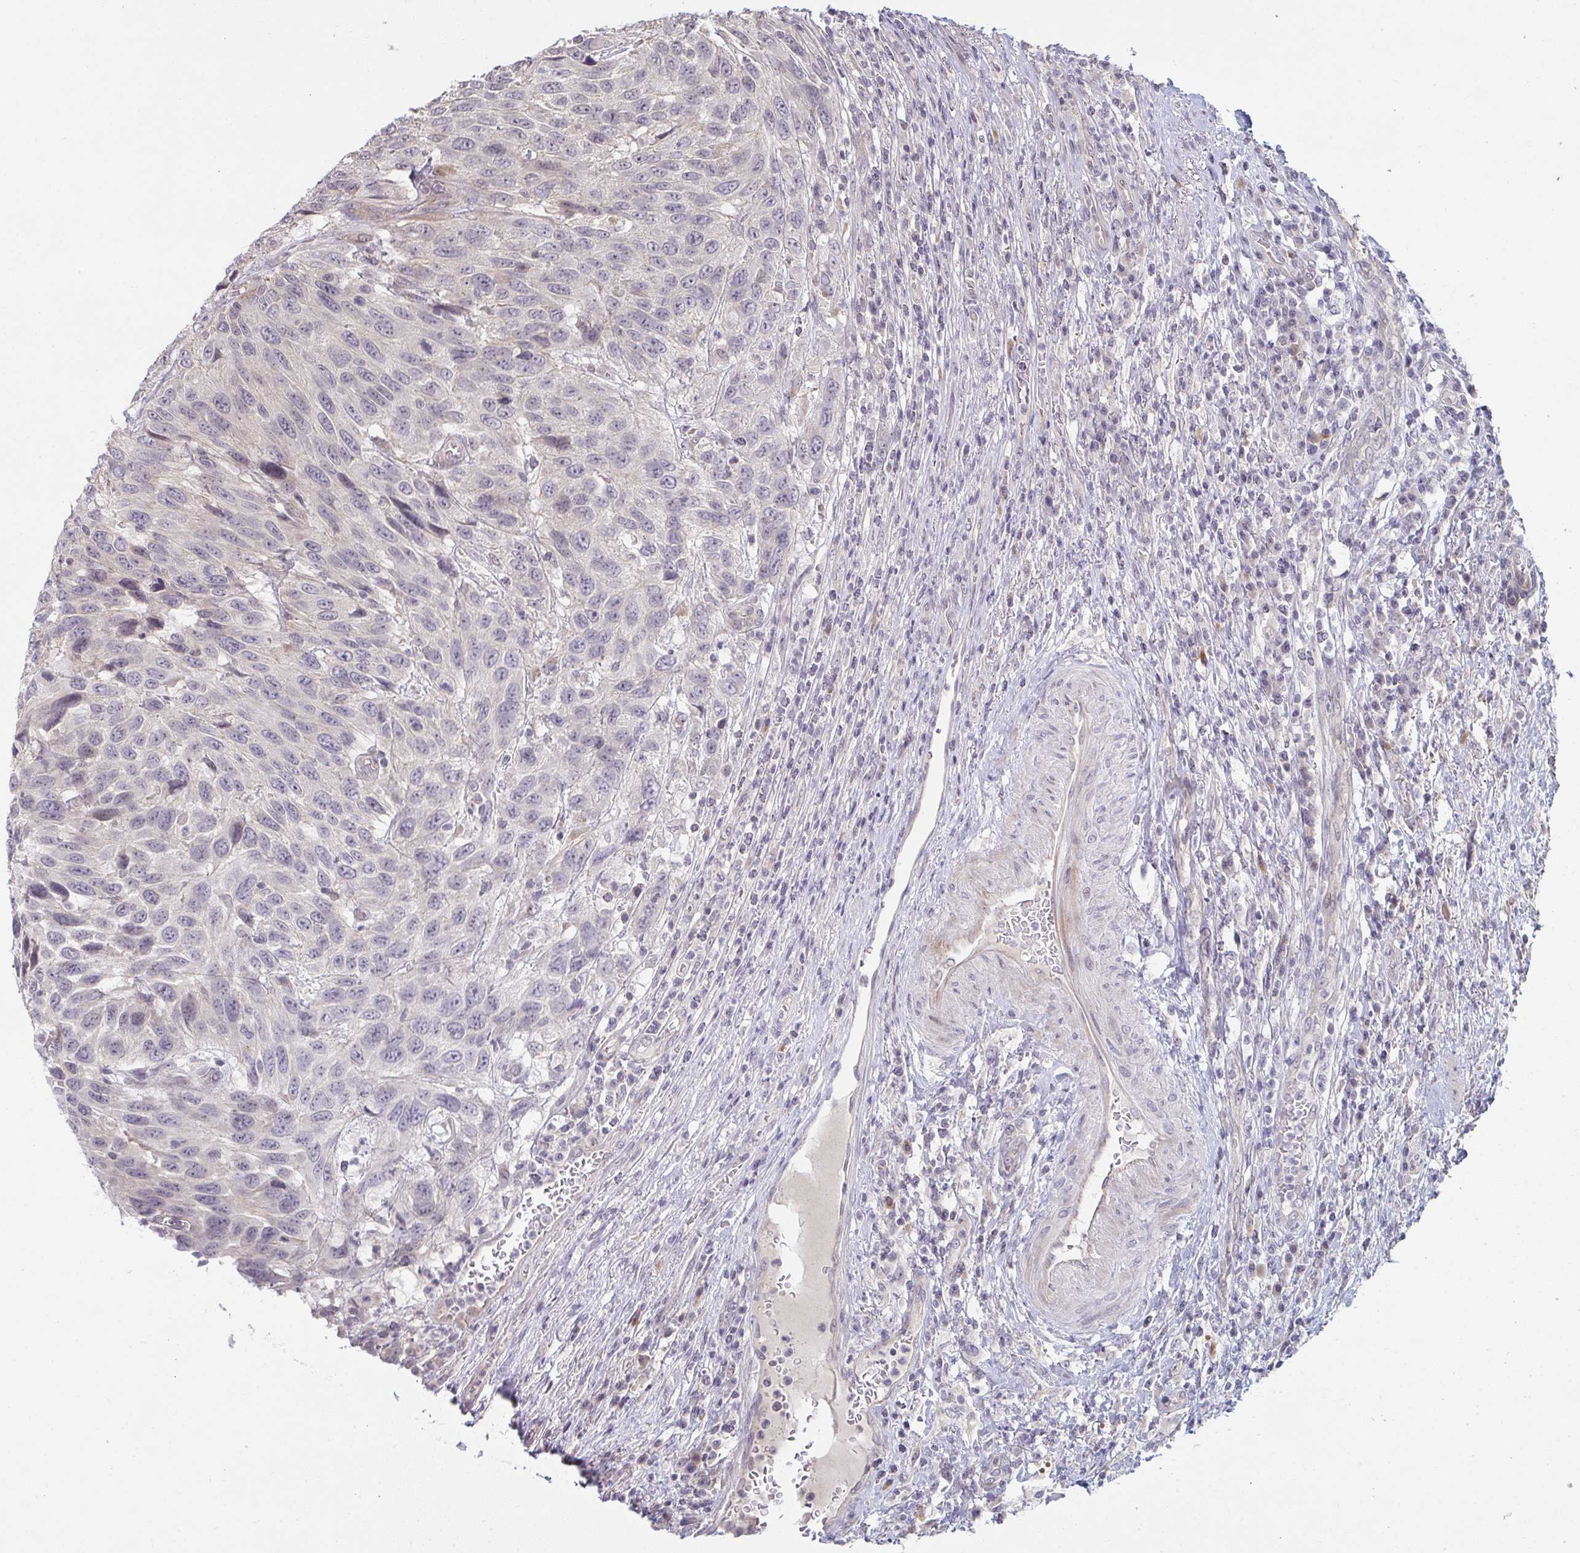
{"staining": {"intensity": "negative", "quantity": "none", "location": "none"}, "tissue": "urothelial cancer", "cell_type": "Tumor cells", "image_type": "cancer", "snomed": [{"axis": "morphology", "description": "Urothelial carcinoma, High grade"}, {"axis": "topography", "description": "Urinary bladder"}], "caption": "The immunohistochemistry histopathology image has no significant expression in tumor cells of high-grade urothelial carcinoma tissue.", "gene": "ZNF214", "patient": {"sex": "female", "age": 70}}